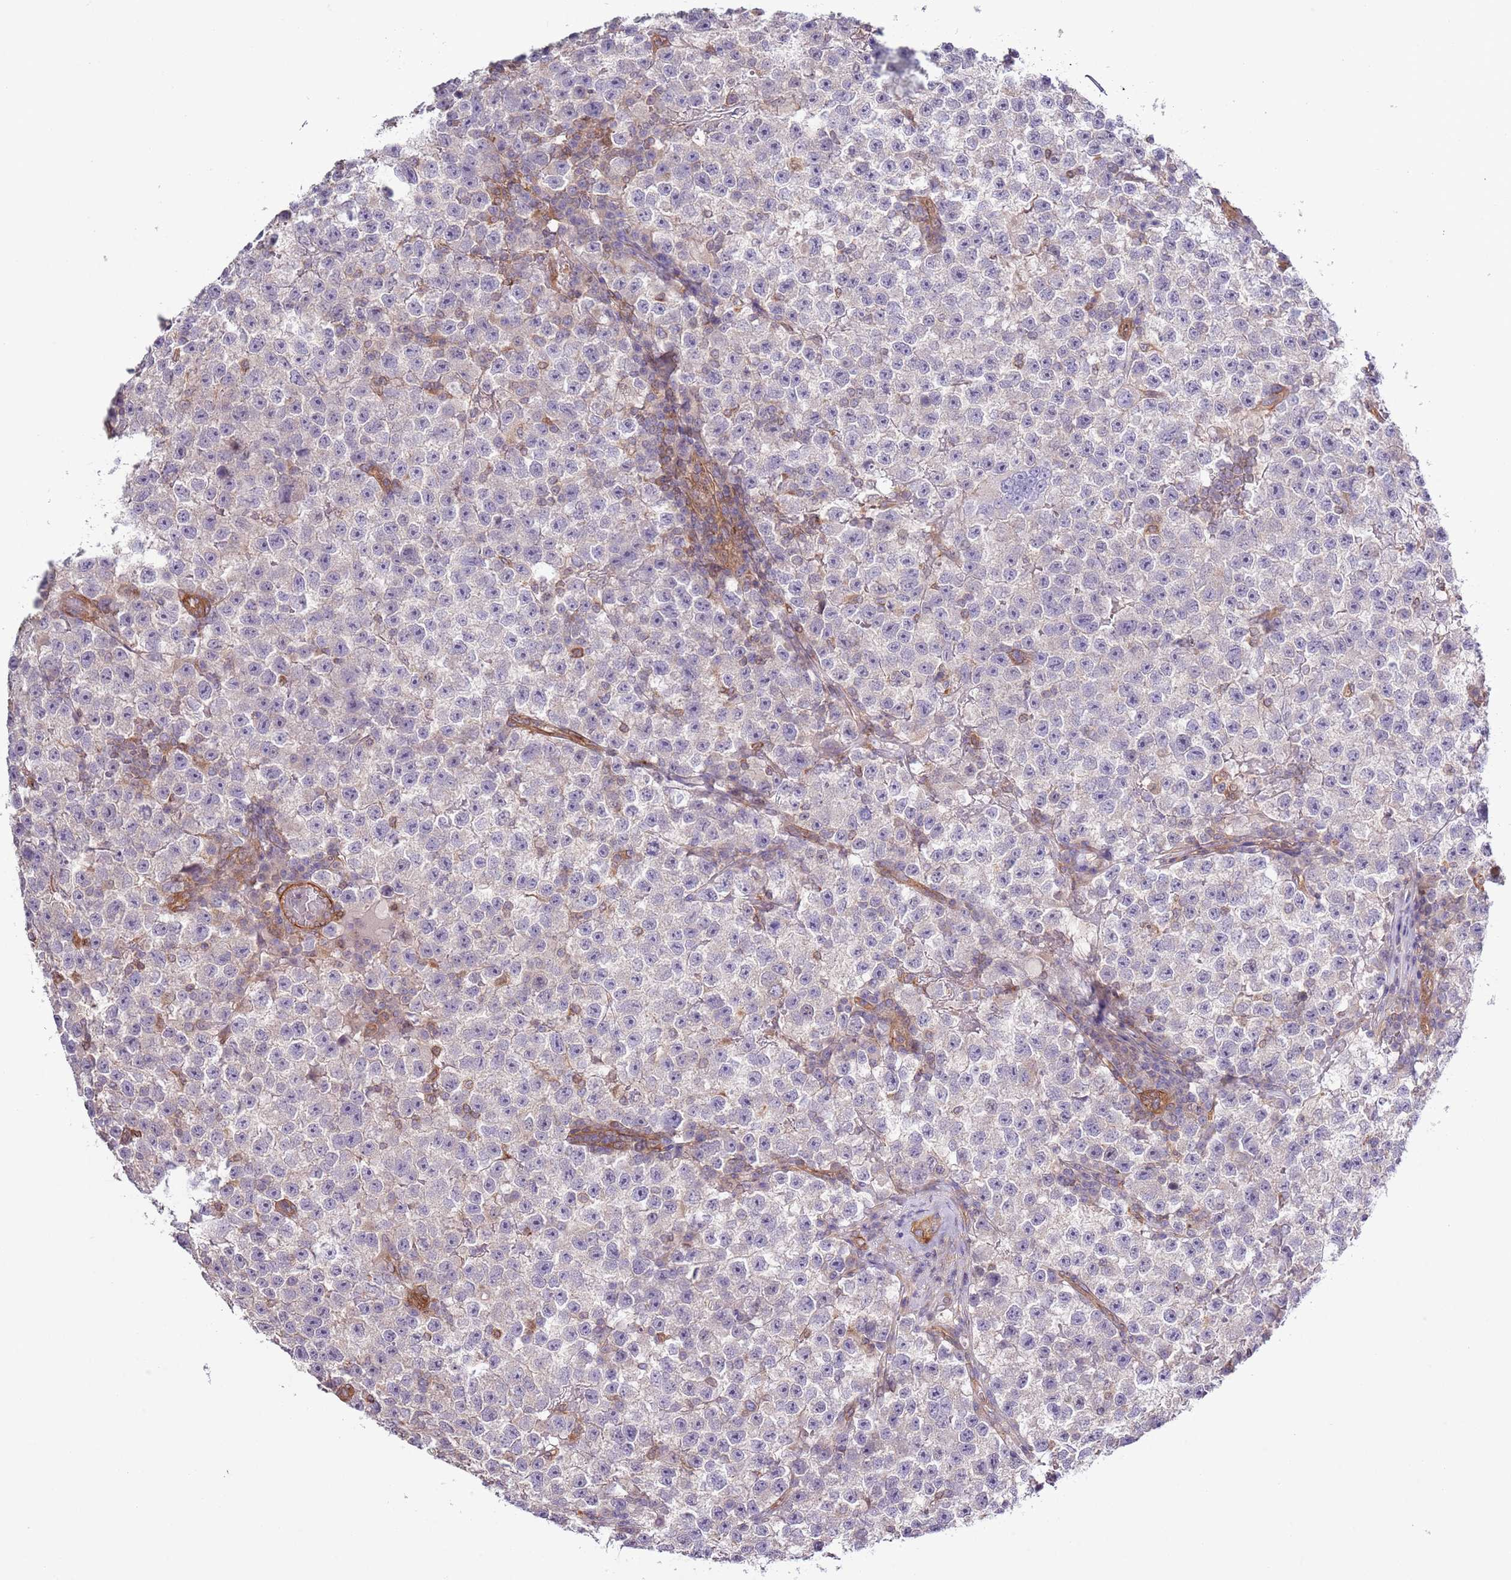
{"staining": {"intensity": "negative", "quantity": "none", "location": "none"}, "tissue": "testis cancer", "cell_type": "Tumor cells", "image_type": "cancer", "snomed": [{"axis": "morphology", "description": "Seminoma, NOS"}, {"axis": "topography", "description": "Testis"}], "caption": "Immunohistochemistry (IHC) micrograph of neoplastic tissue: testis seminoma stained with DAB (3,3'-diaminobenzidine) displays no significant protein positivity in tumor cells. (DAB immunohistochemistry (IHC), high magnification).", "gene": "LPIN2", "patient": {"sex": "male", "age": 22}}